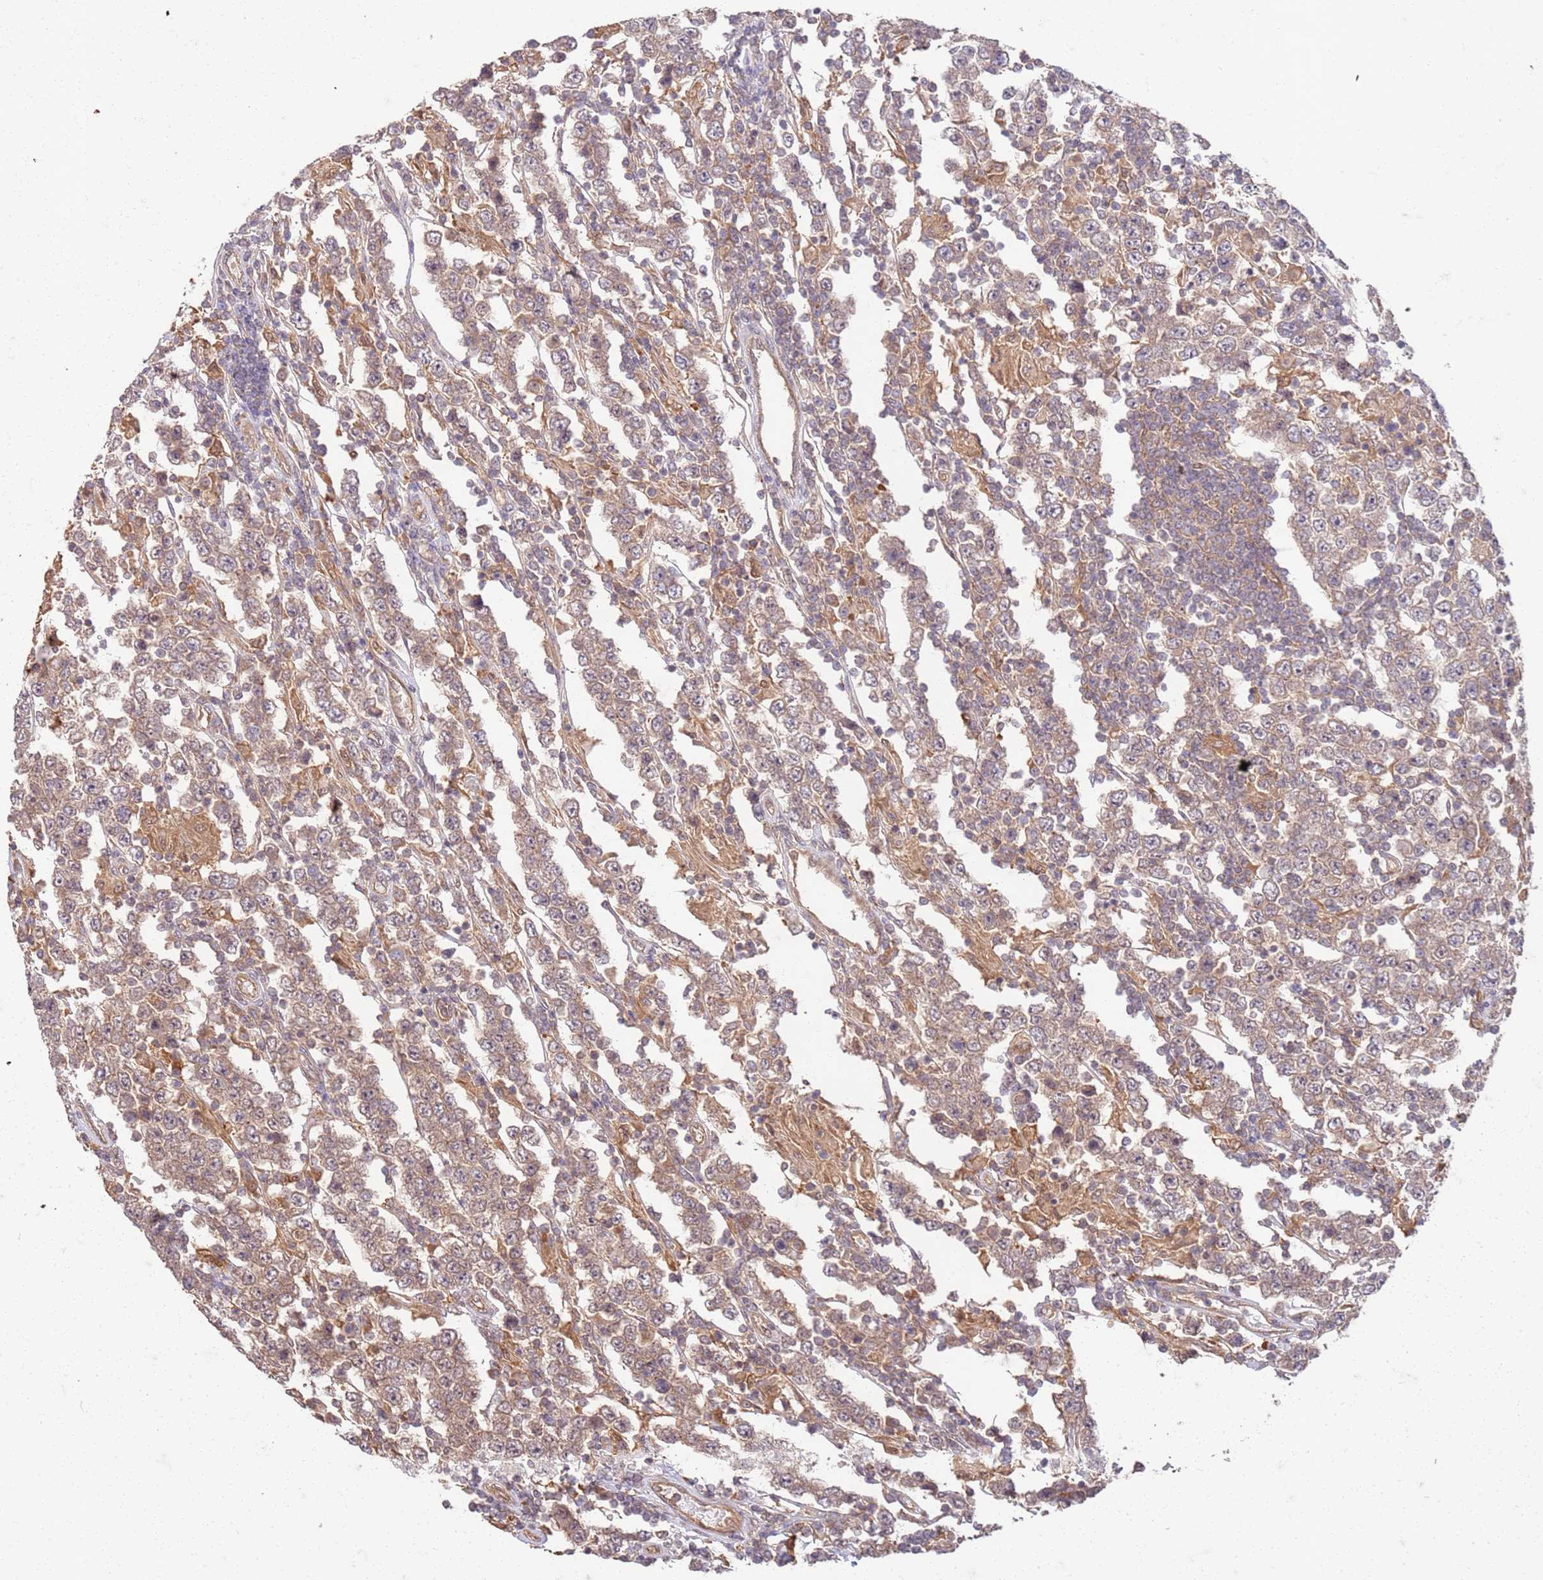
{"staining": {"intensity": "weak", "quantity": ">75%", "location": "cytoplasmic/membranous"}, "tissue": "testis cancer", "cell_type": "Tumor cells", "image_type": "cancer", "snomed": [{"axis": "morphology", "description": "Normal tissue, NOS"}, {"axis": "morphology", "description": "Urothelial carcinoma, High grade"}, {"axis": "morphology", "description": "Seminoma, NOS"}, {"axis": "morphology", "description": "Carcinoma, Embryonal, NOS"}, {"axis": "topography", "description": "Urinary bladder"}, {"axis": "topography", "description": "Testis"}], "caption": "High-power microscopy captured an immunohistochemistry (IHC) micrograph of testis cancer, revealing weak cytoplasmic/membranous staining in about >75% of tumor cells. (IHC, brightfield microscopy, high magnification).", "gene": "UBE3A", "patient": {"sex": "male", "age": 41}}